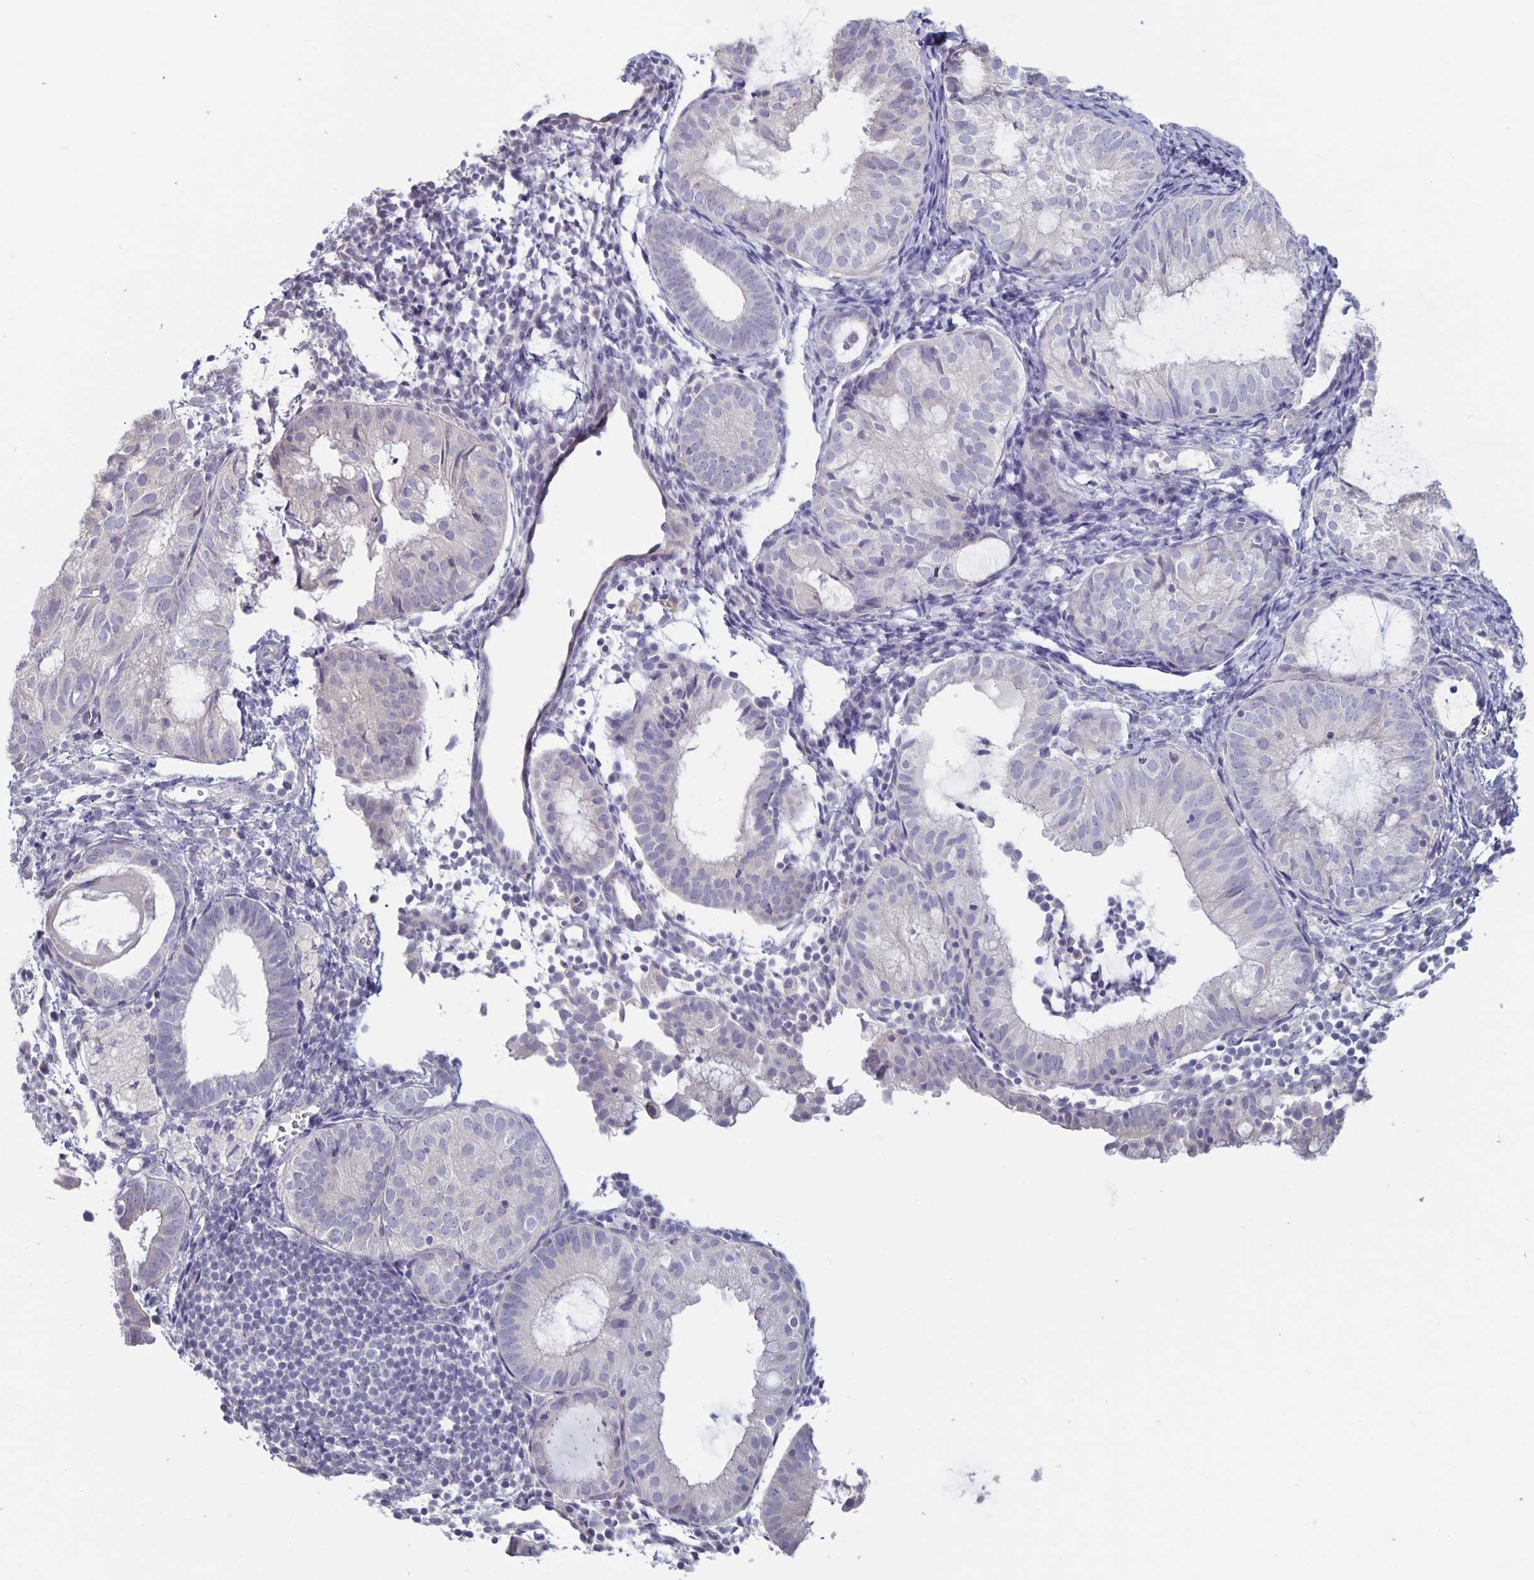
{"staining": {"intensity": "negative", "quantity": "none", "location": "none"}, "tissue": "endometrial cancer", "cell_type": "Tumor cells", "image_type": "cancer", "snomed": [{"axis": "morphology", "description": "Normal tissue, NOS"}, {"axis": "morphology", "description": "Adenocarcinoma, NOS"}, {"axis": "topography", "description": "Smooth muscle"}, {"axis": "topography", "description": "Endometrium"}, {"axis": "topography", "description": "Myometrium, NOS"}], "caption": "An IHC micrograph of endometrial cancer is shown. There is no staining in tumor cells of endometrial cancer.", "gene": "PLCB3", "patient": {"sex": "female", "age": 81}}